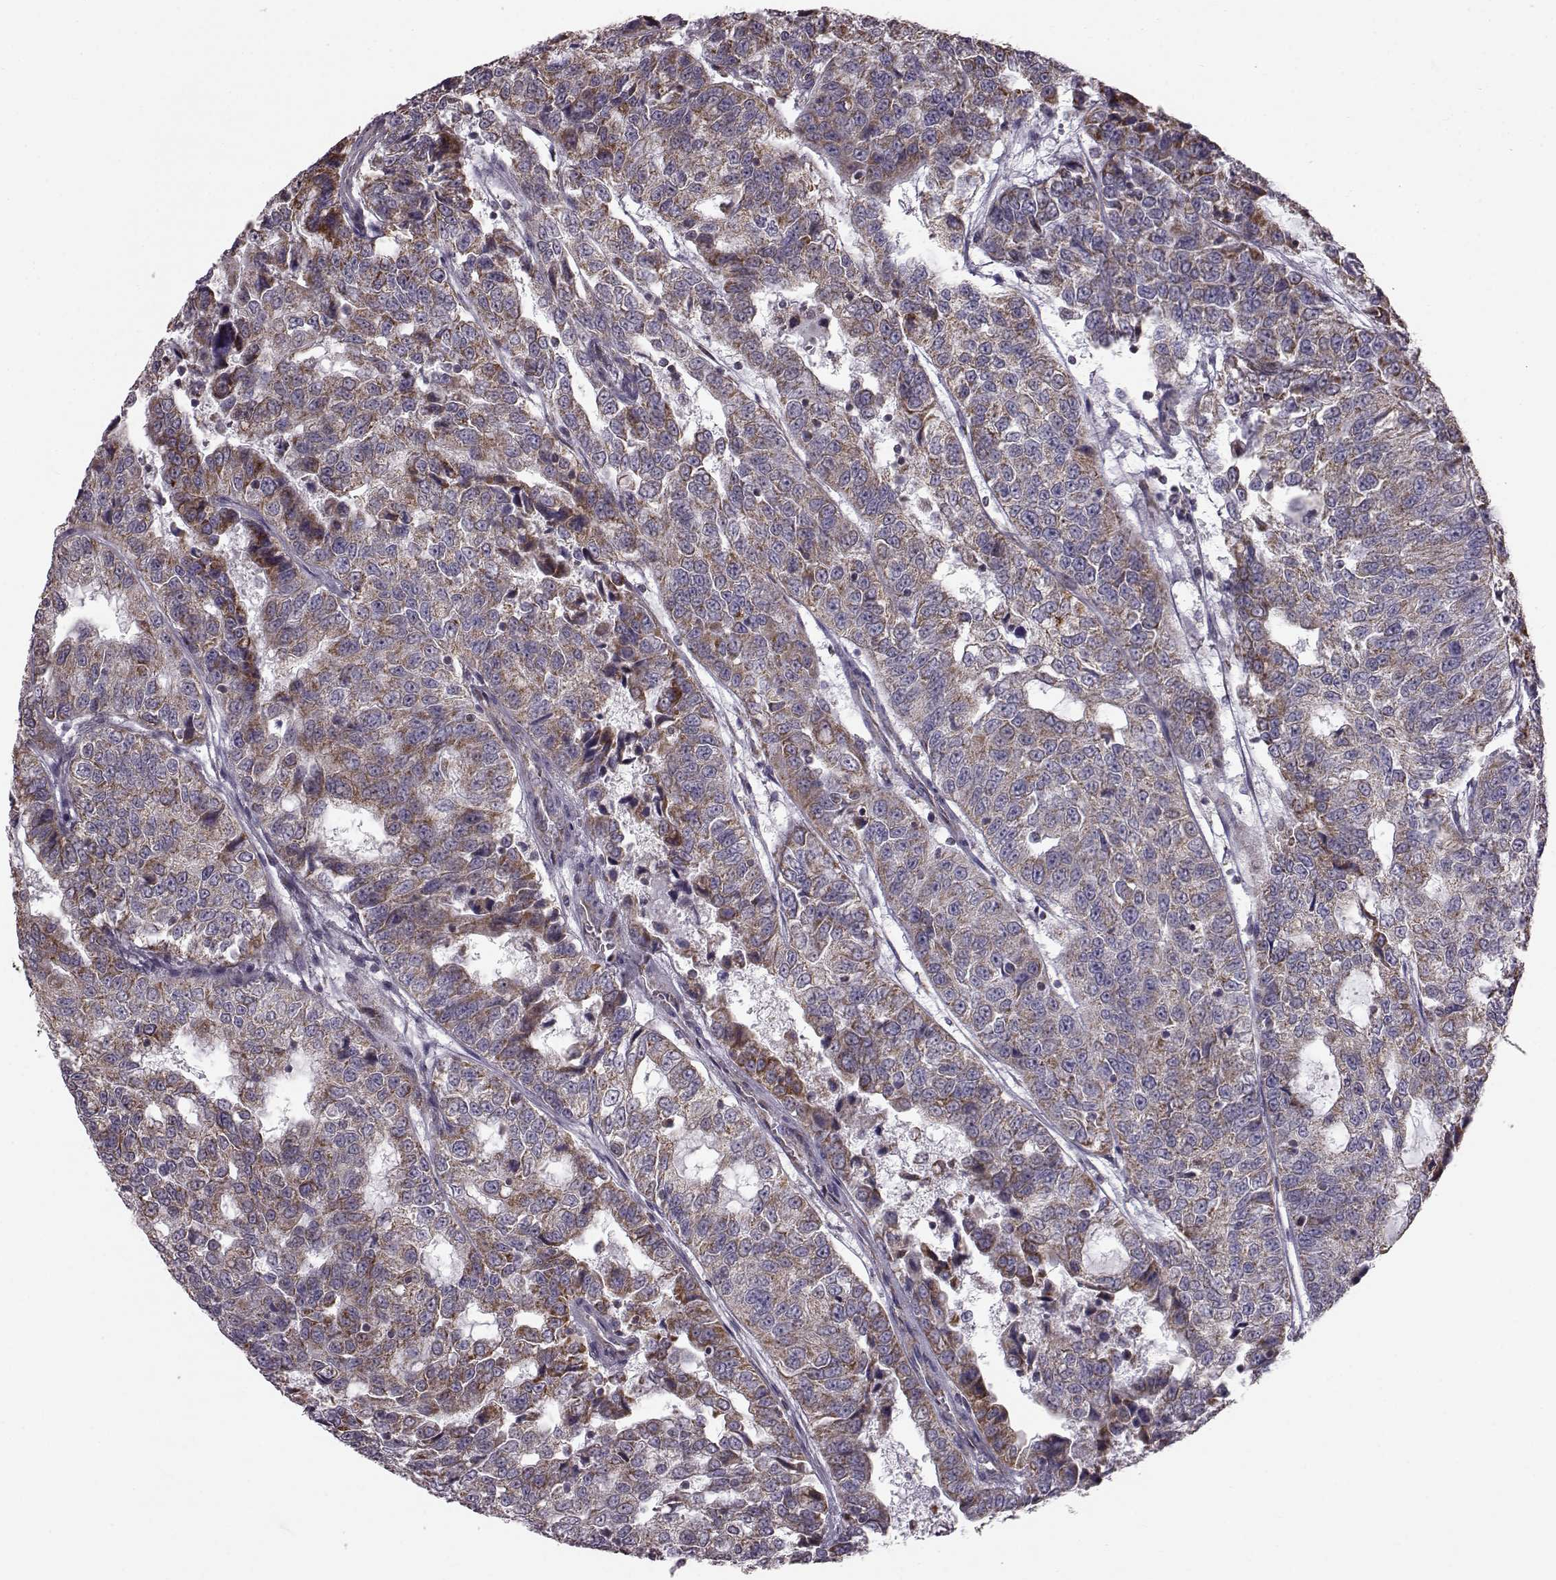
{"staining": {"intensity": "moderate", "quantity": ">75%", "location": "cytoplasmic/membranous"}, "tissue": "urothelial cancer", "cell_type": "Tumor cells", "image_type": "cancer", "snomed": [{"axis": "morphology", "description": "Urothelial carcinoma, NOS"}, {"axis": "morphology", "description": "Urothelial carcinoma, High grade"}, {"axis": "topography", "description": "Urinary bladder"}], "caption": "A histopathology image of high-grade urothelial carcinoma stained for a protein demonstrates moderate cytoplasmic/membranous brown staining in tumor cells.", "gene": "FAM8A1", "patient": {"sex": "female", "age": 73}}